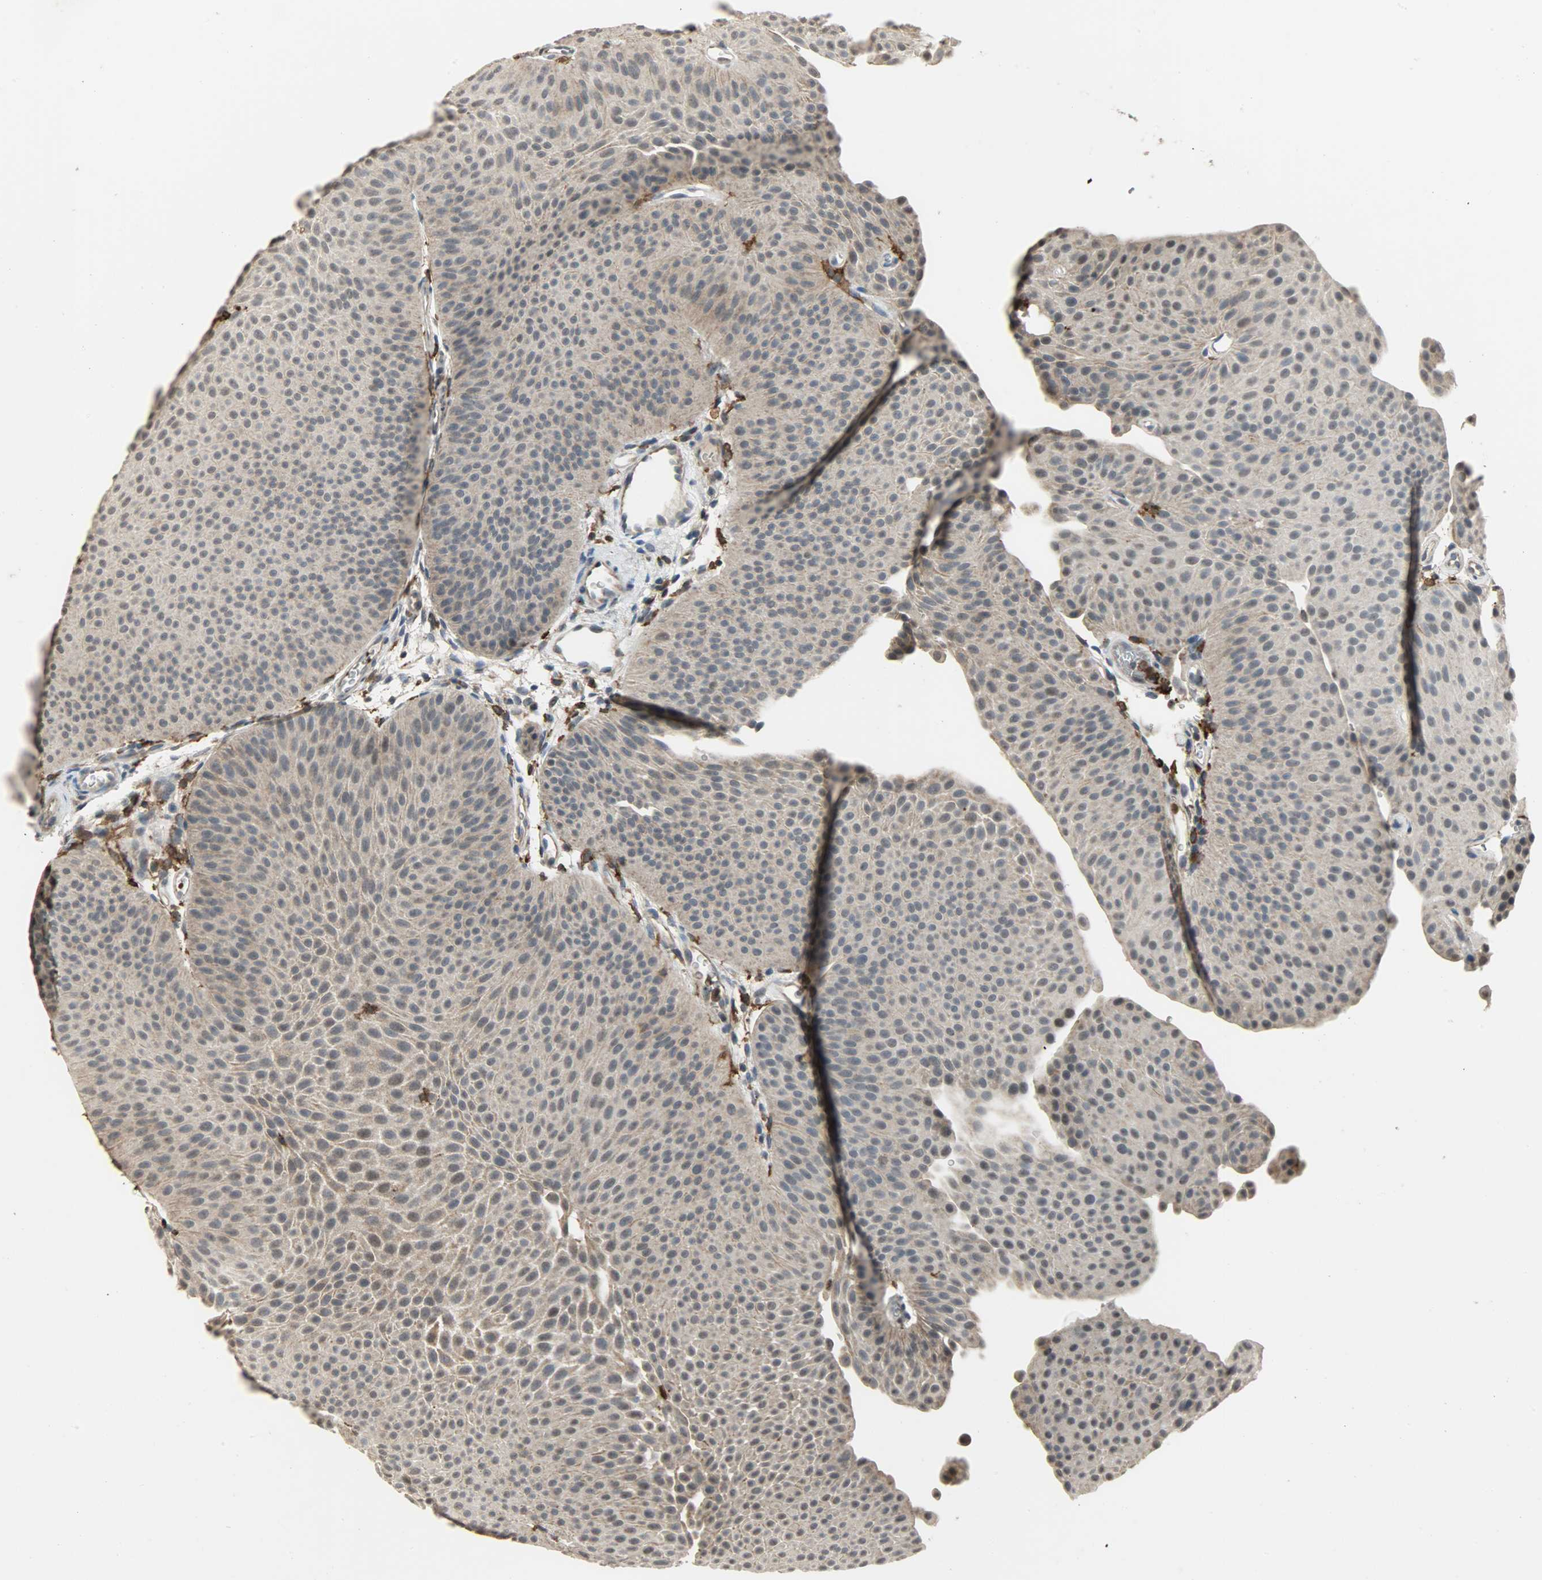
{"staining": {"intensity": "weak", "quantity": "<25%", "location": "cytoplasmic/membranous"}, "tissue": "urothelial cancer", "cell_type": "Tumor cells", "image_type": "cancer", "snomed": [{"axis": "morphology", "description": "Urothelial carcinoma, Low grade"}, {"axis": "topography", "description": "Urinary bladder"}], "caption": "Immunohistochemistry (IHC) image of human urothelial cancer stained for a protein (brown), which shows no expression in tumor cells.", "gene": "SKAP2", "patient": {"sex": "female", "age": 60}}